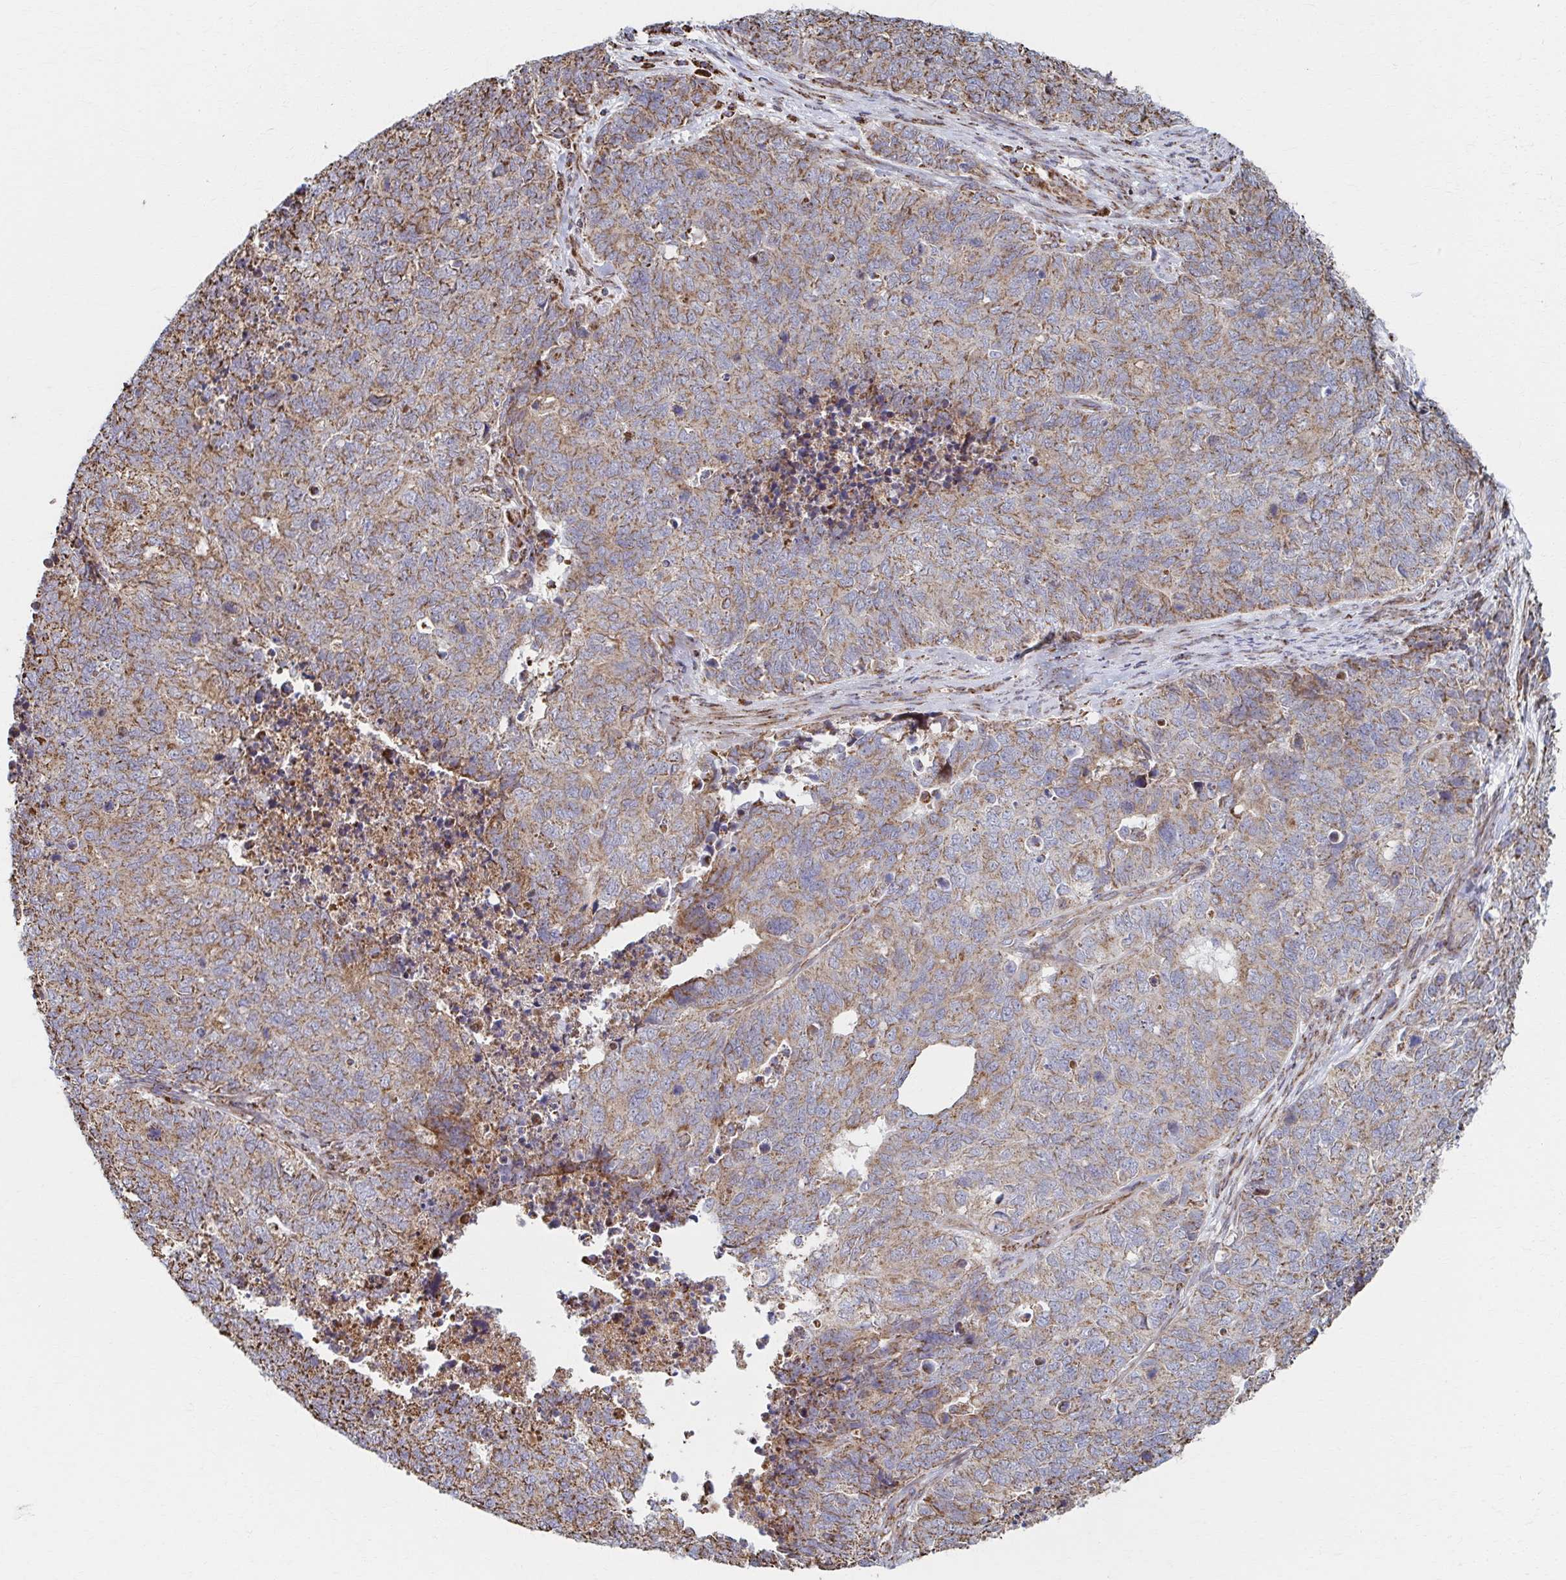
{"staining": {"intensity": "moderate", "quantity": "25%-75%", "location": "cytoplasmic/membranous"}, "tissue": "cervical cancer", "cell_type": "Tumor cells", "image_type": "cancer", "snomed": [{"axis": "morphology", "description": "Adenocarcinoma, NOS"}, {"axis": "topography", "description": "Cervix"}], "caption": "Moderate cytoplasmic/membranous expression is identified in about 25%-75% of tumor cells in cervical adenocarcinoma.", "gene": "SAT1", "patient": {"sex": "female", "age": 63}}